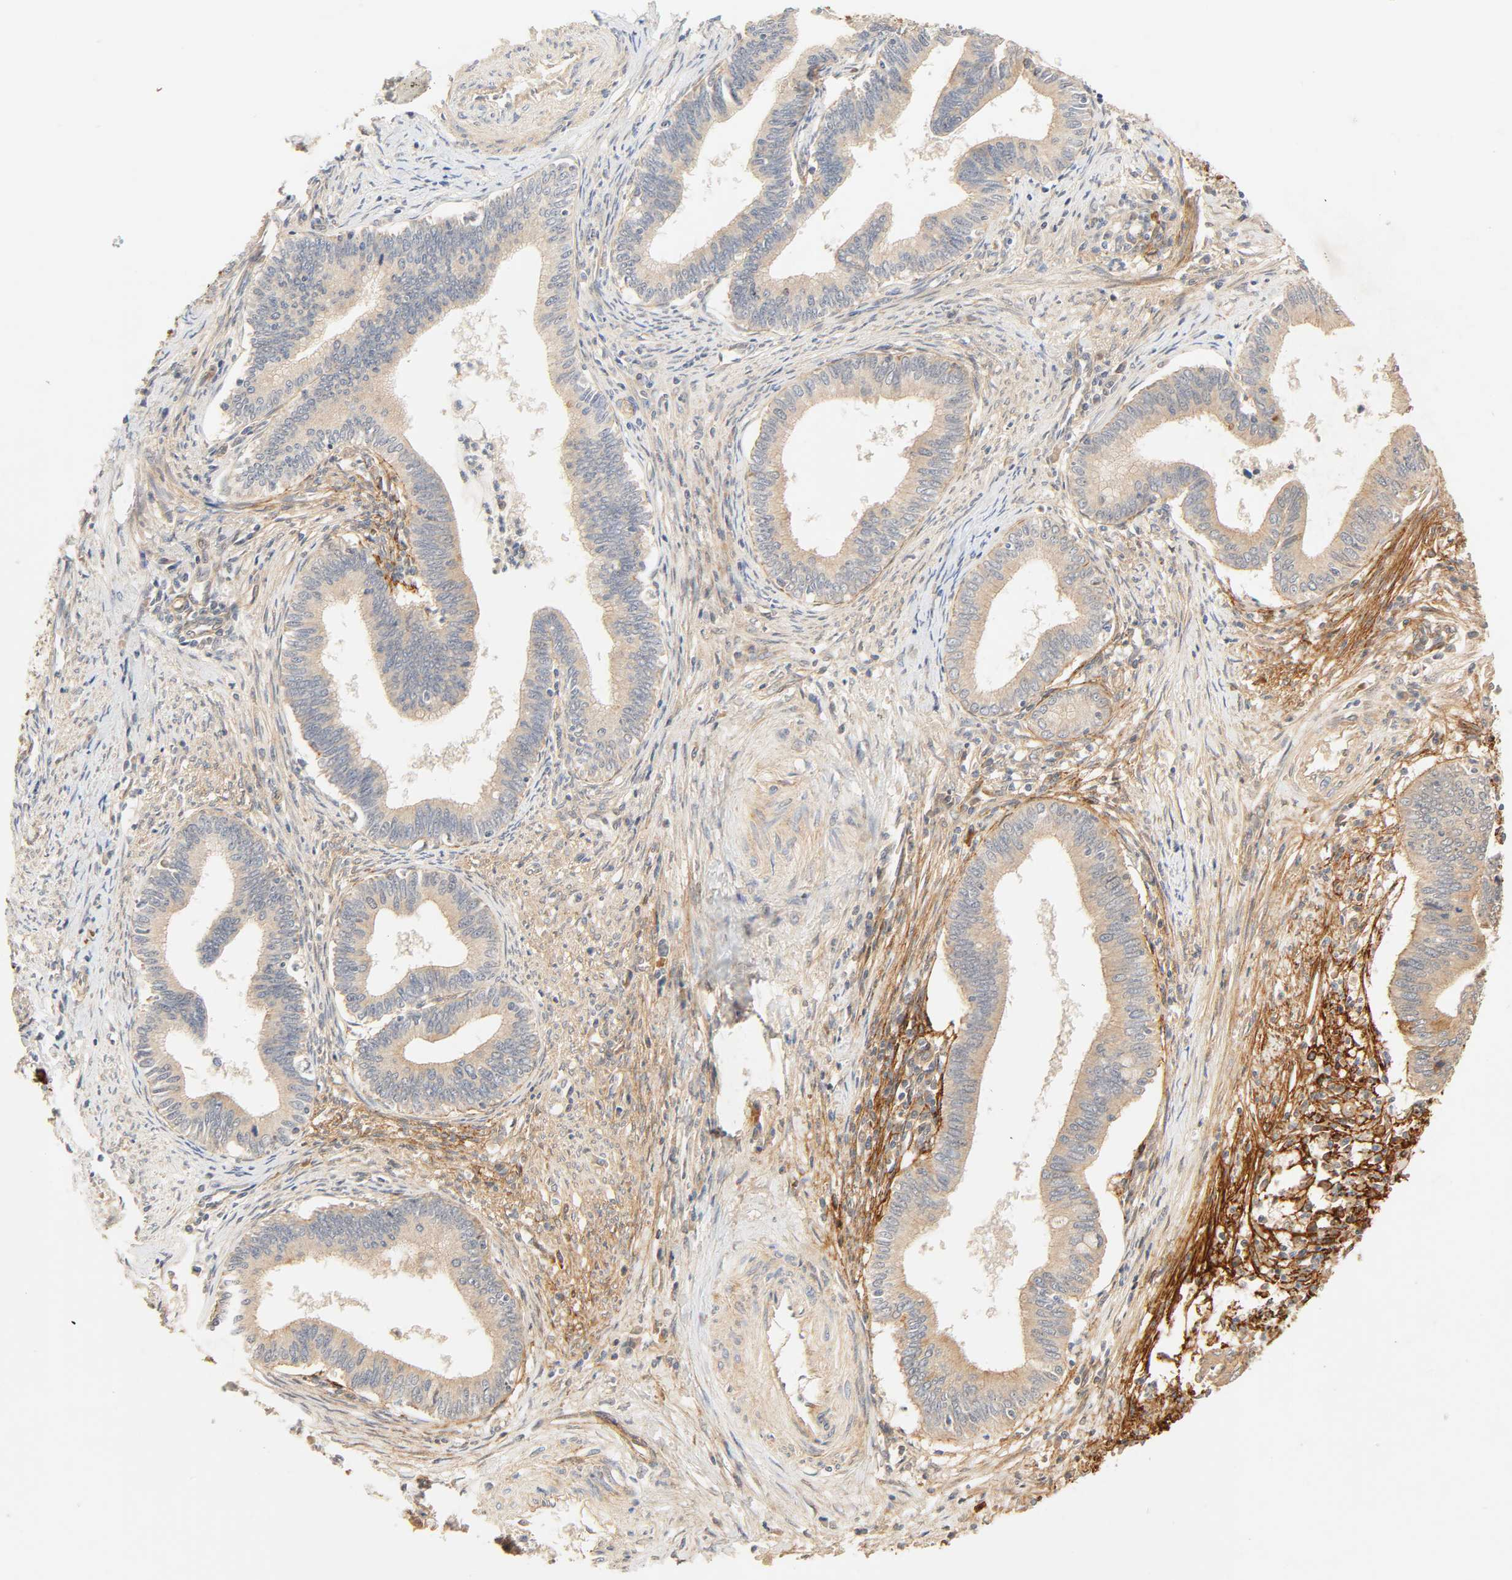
{"staining": {"intensity": "weak", "quantity": ">75%", "location": "cytoplasmic/membranous"}, "tissue": "cervical cancer", "cell_type": "Tumor cells", "image_type": "cancer", "snomed": [{"axis": "morphology", "description": "Adenocarcinoma, NOS"}, {"axis": "topography", "description": "Cervix"}], "caption": "Cervical cancer was stained to show a protein in brown. There is low levels of weak cytoplasmic/membranous positivity in about >75% of tumor cells. The staining is performed using DAB brown chromogen to label protein expression. The nuclei are counter-stained blue using hematoxylin.", "gene": "CACNA1G", "patient": {"sex": "female", "age": 36}}